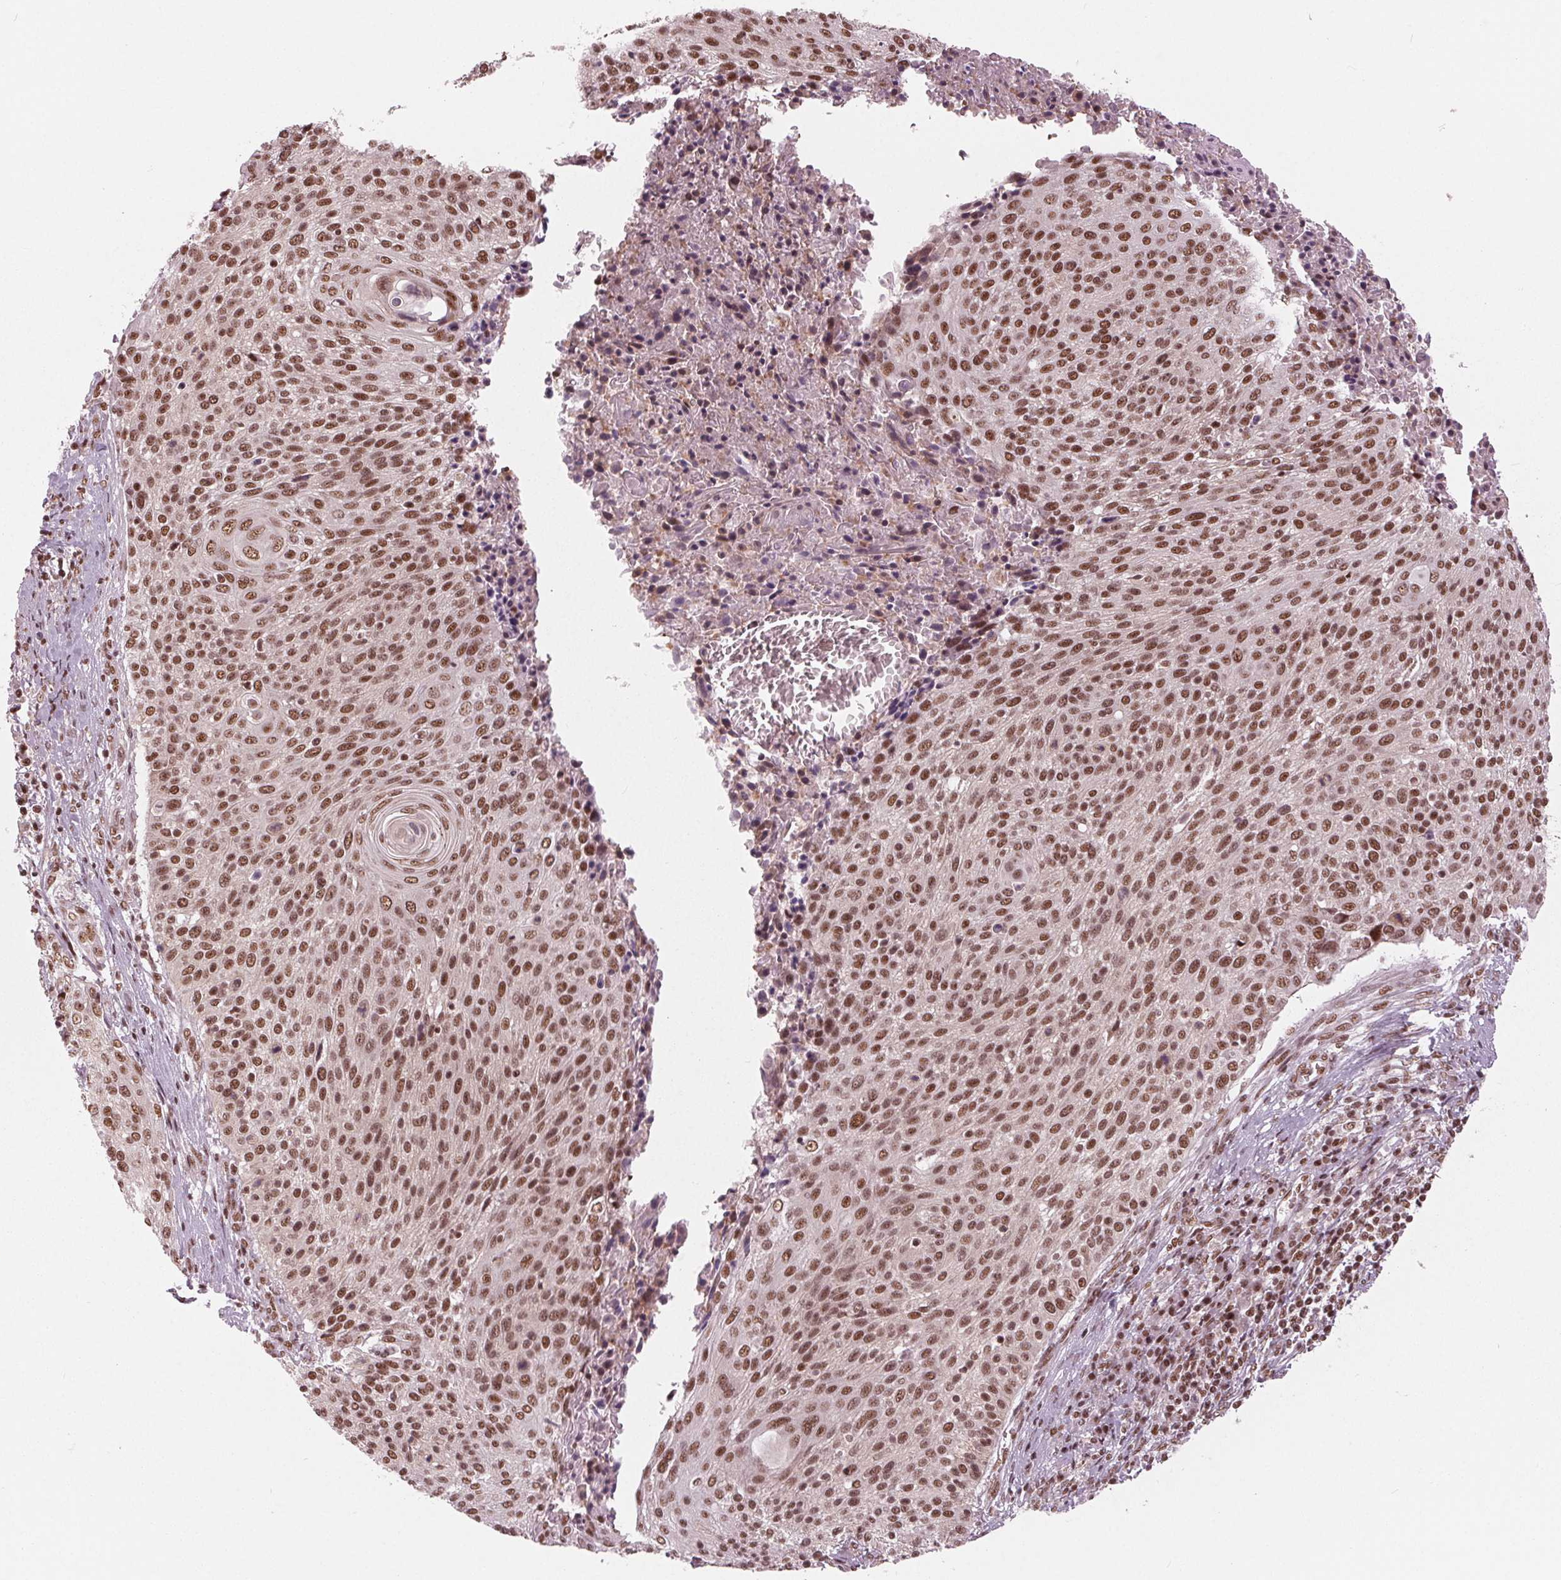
{"staining": {"intensity": "moderate", "quantity": ">75%", "location": "nuclear"}, "tissue": "cervical cancer", "cell_type": "Tumor cells", "image_type": "cancer", "snomed": [{"axis": "morphology", "description": "Squamous cell carcinoma, NOS"}, {"axis": "topography", "description": "Cervix"}], "caption": "IHC of human cervical cancer demonstrates medium levels of moderate nuclear staining in about >75% of tumor cells. The protein of interest is stained brown, and the nuclei are stained in blue (DAB IHC with brightfield microscopy, high magnification).", "gene": "LSM2", "patient": {"sex": "female", "age": 31}}